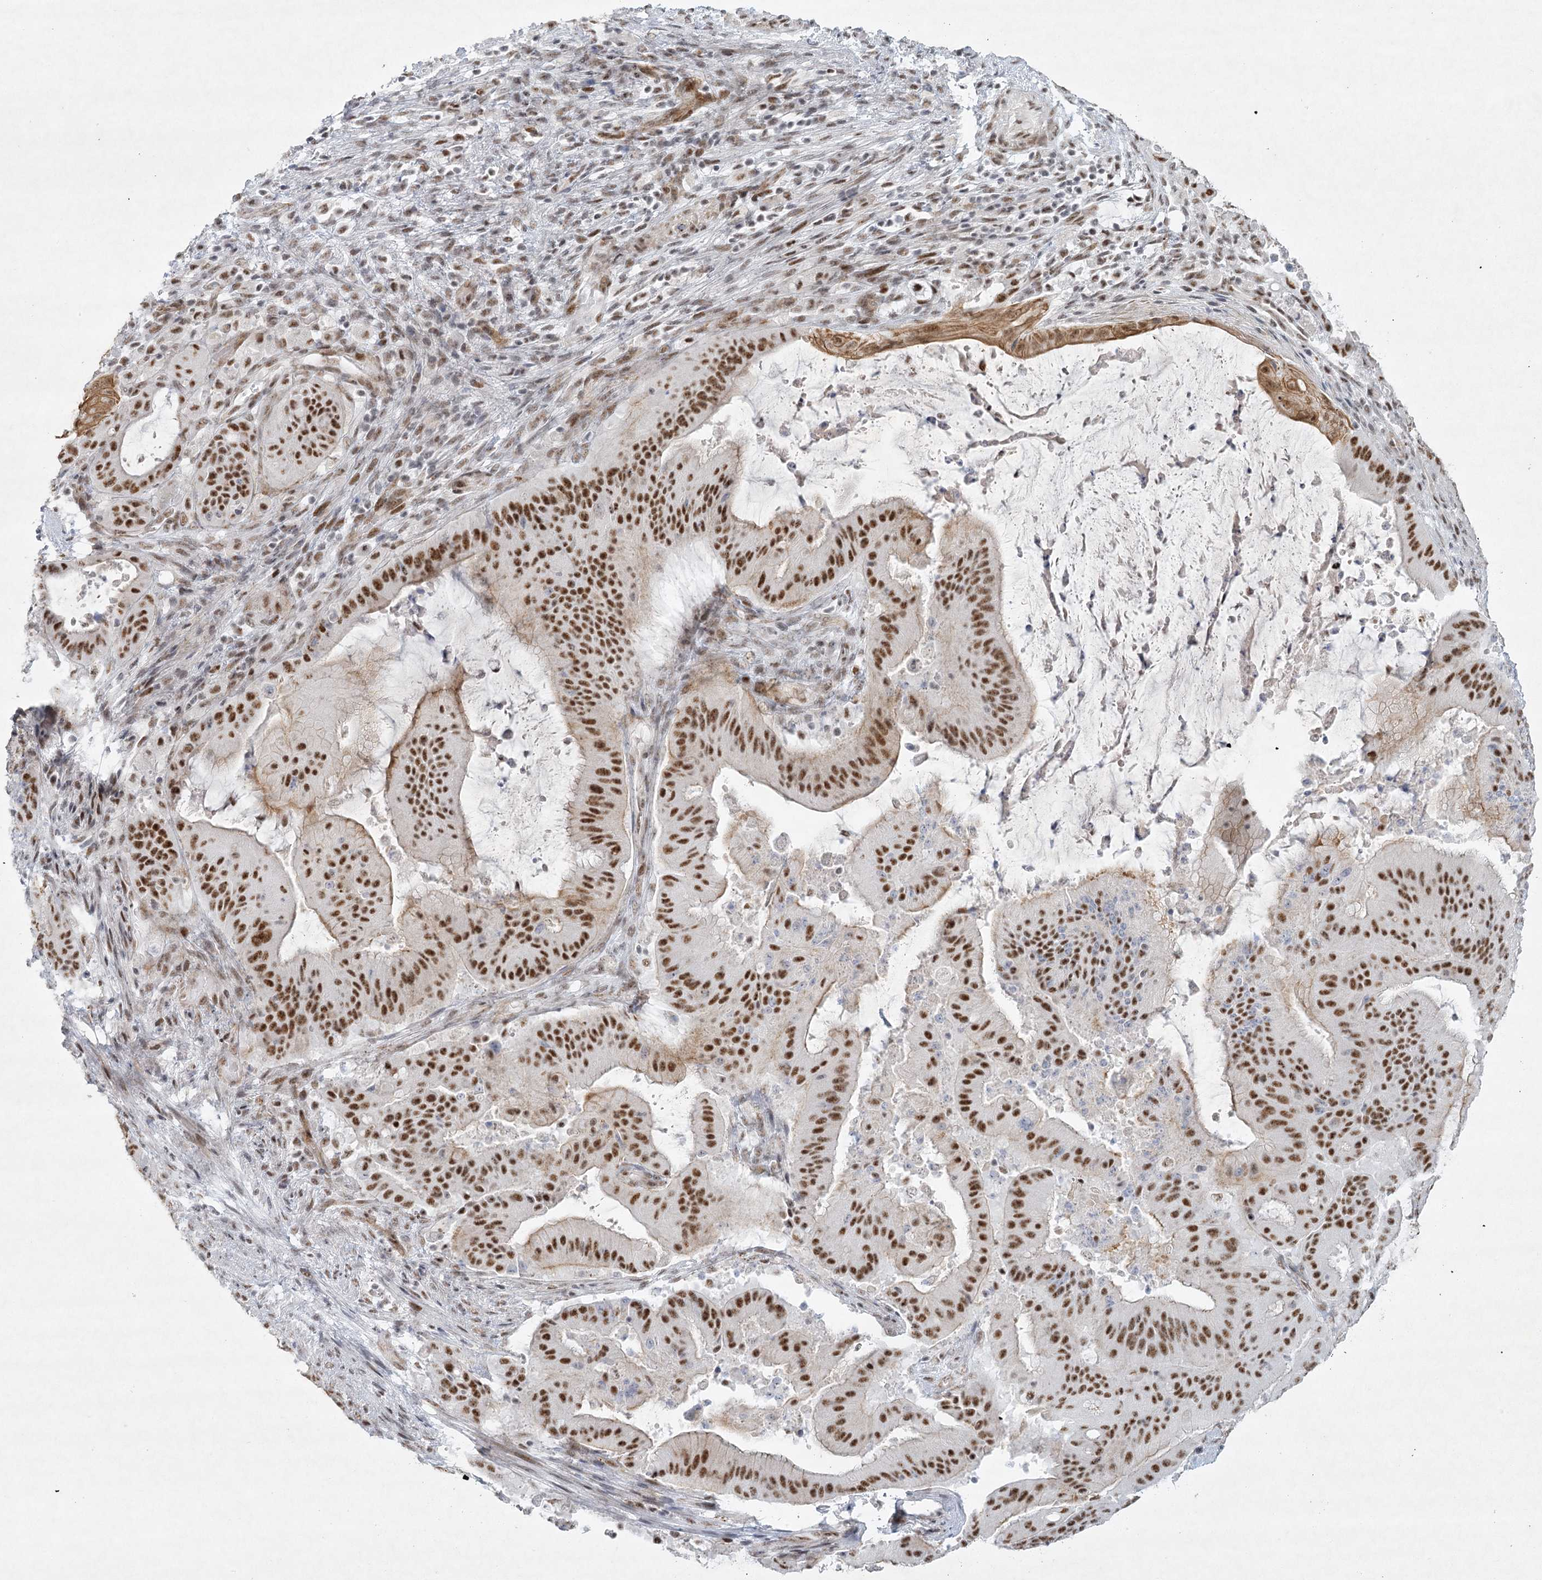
{"staining": {"intensity": "strong", "quantity": ">75%", "location": "nuclear"}, "tissue": "liver cancer", "cell_type": "Tumor cells", "image_type": "cancer", "snomed": [{"axis": "morphology", "description": "Normal tissue, NOS"}, {"axis": "morphology", "description": "Cholangiocarcinoma"}, {"axis": "topography", "description": "Liver"}, {"axis": "topography", "description": "Peripheral nerve tissue"}], "caption": "Brown immunohistochemical staining in liver cholangiocarcinoma shows strong nuclear positivity in approximately >75% of tumor cells.", "gene": "U2SURP", "patient": {"sex": "female", "age": 73}}